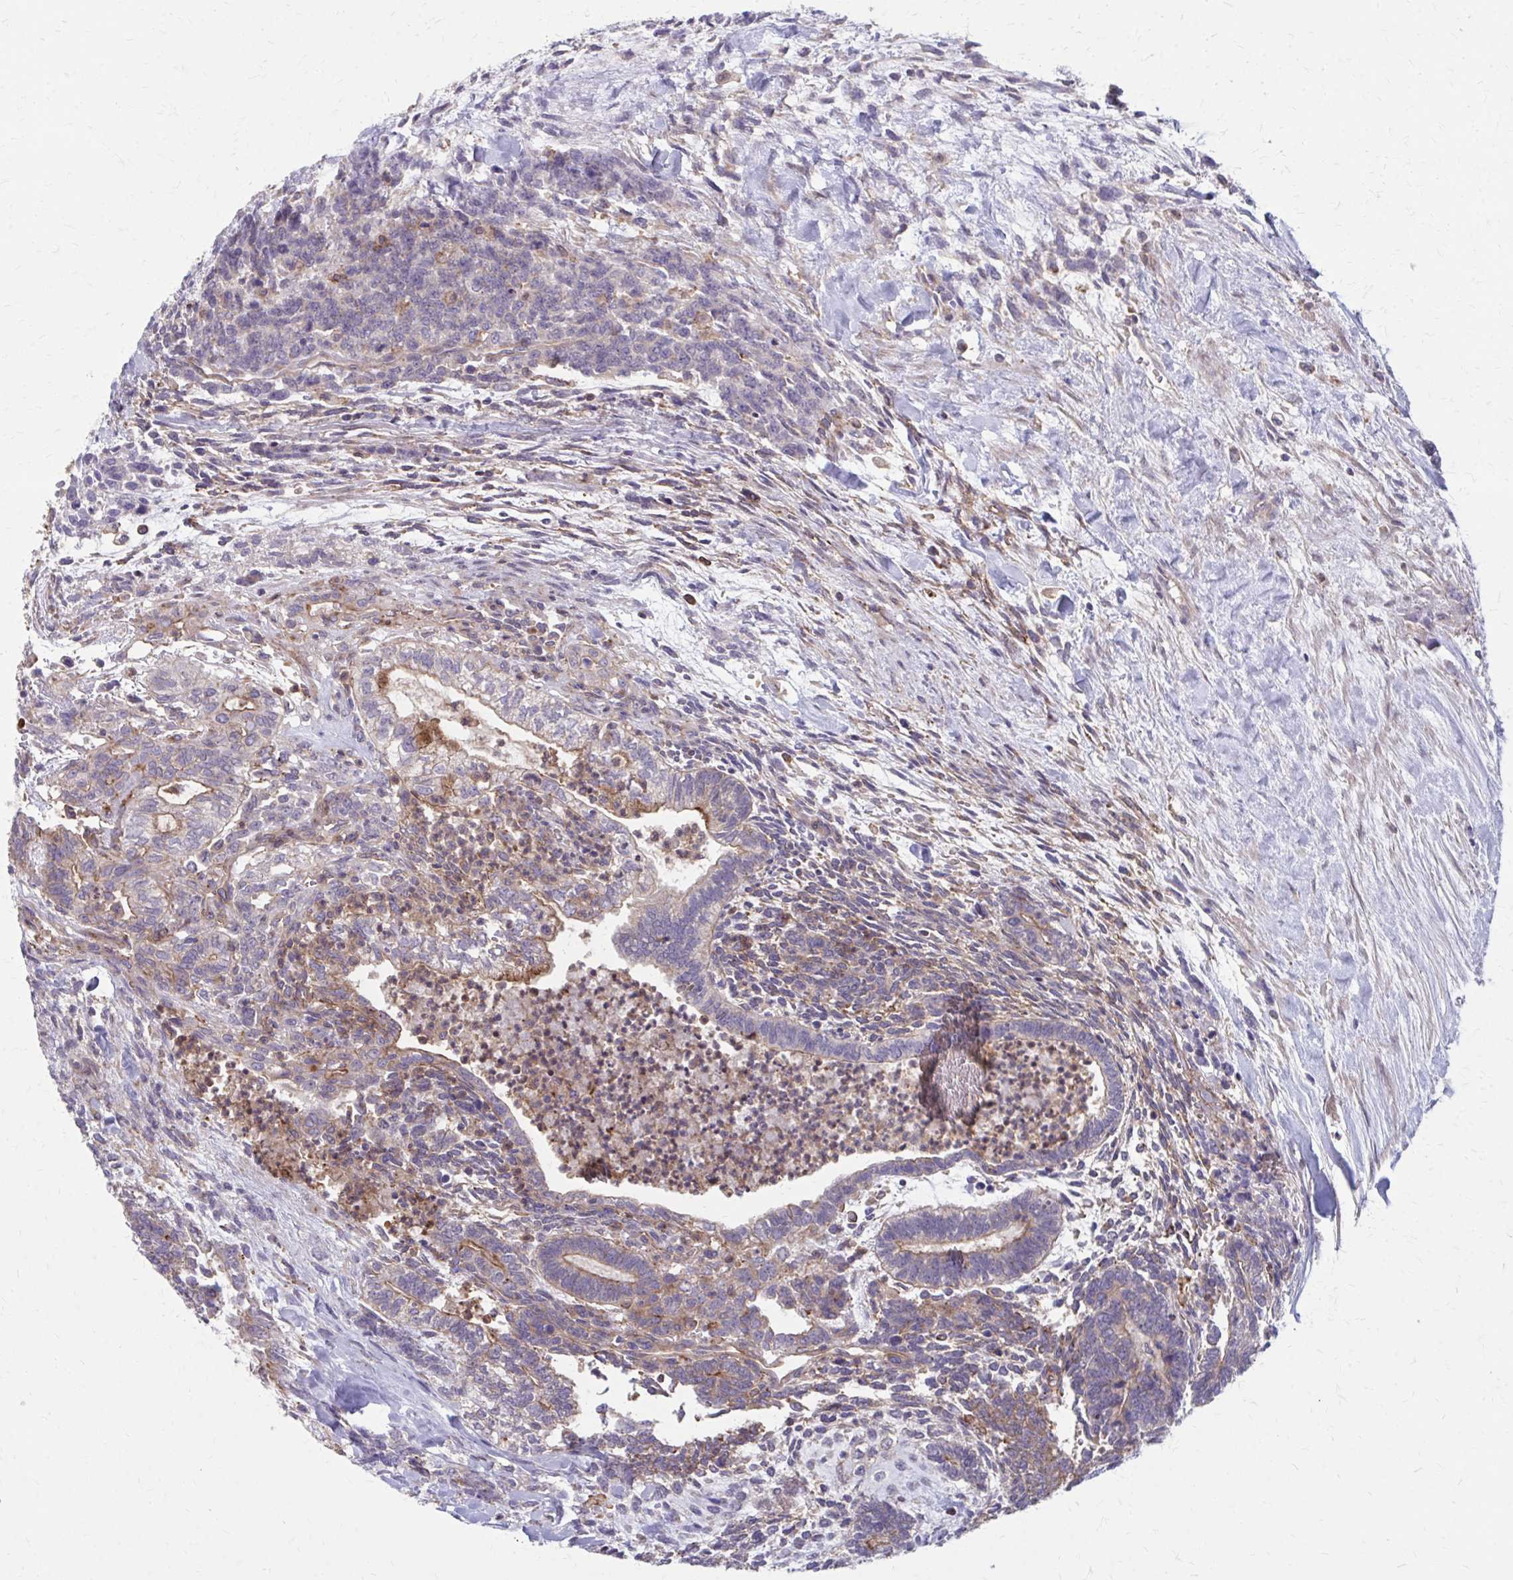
{"staining": {"intensity": "weak", "quantity": "25%-75%", "location": "cytoplasmic/membranous"}, "tissue": "testis cancer", "cell_type": "Tumor cells", "image_type": "cancer", "snomed": [{"axis": "morphology", "description": "Carcinoma, Embryonal, NOS"}, {"axis": "topography", "description": "Testis"}], "caption": "Protein staining by IHC displays weak cytoplasmic/membranous positivity in approximately 25%-75% of tumor cells in testis embryonal carcinoma. The staining was performed using DAB to visualize the protein expression in brown, while the nuclei were stained in blue with hematoxylin (Magnification: 20x).", "gene": "MMP14", "patient": {"sex": "male", "age": 23}}